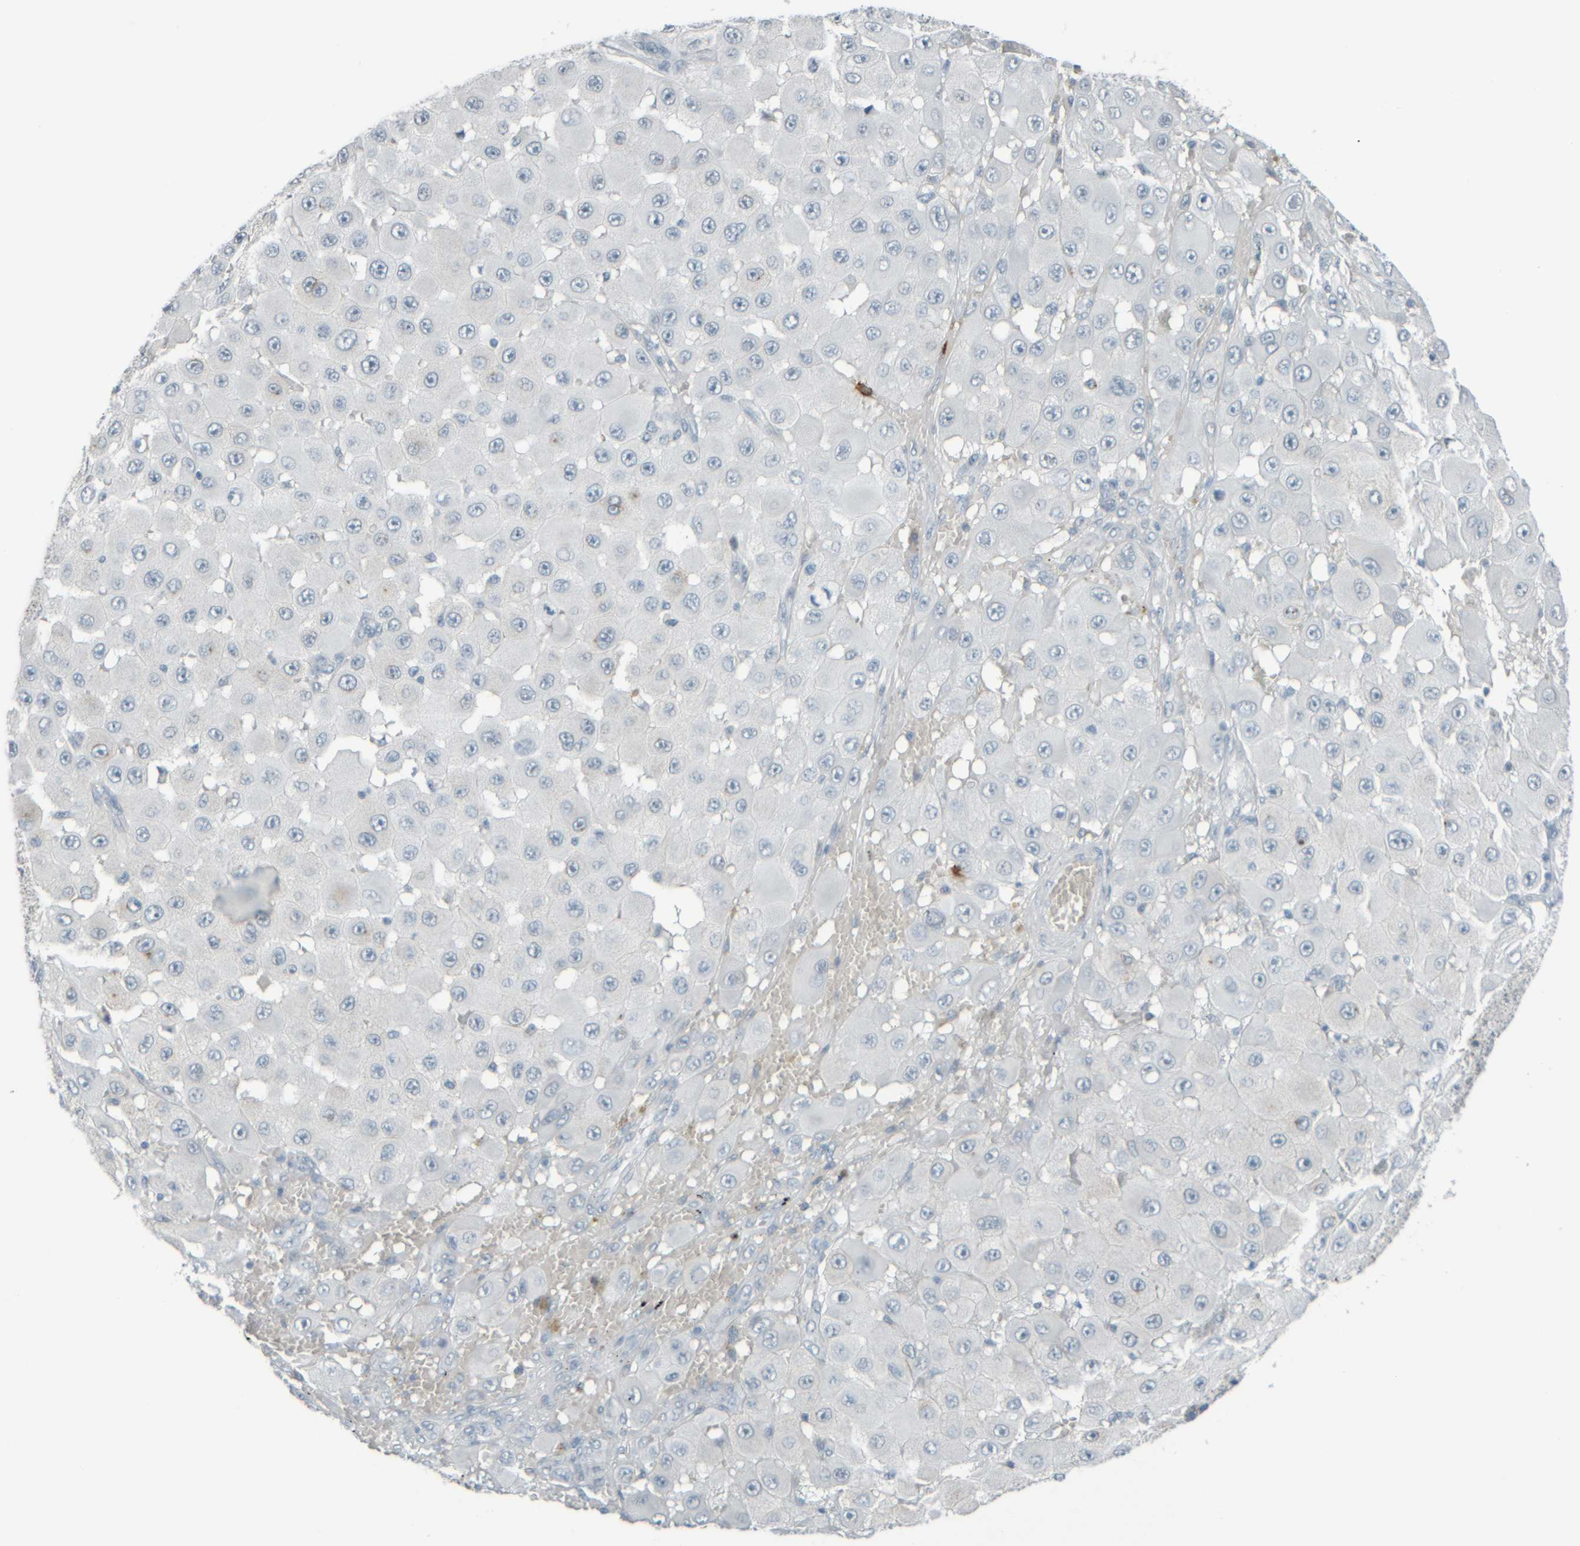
{"staining": {"intensity": "negative", "quantity": "none", "location": "none"}, "tissue": "melanoma", "cell_type": "Tumor cells", "image_type": "cancer", "snomed": [{"axis": "morphology", "description": "Malignant melanoma, NOS"}, {"axis": "topography", "description": "Skin"}], "caption": "This is an IHC histopathology image of human melanoma. There is no expression in tumor cells.", "gene": "TPSAB1", "patient": {"sex": "female", "age": 81}}